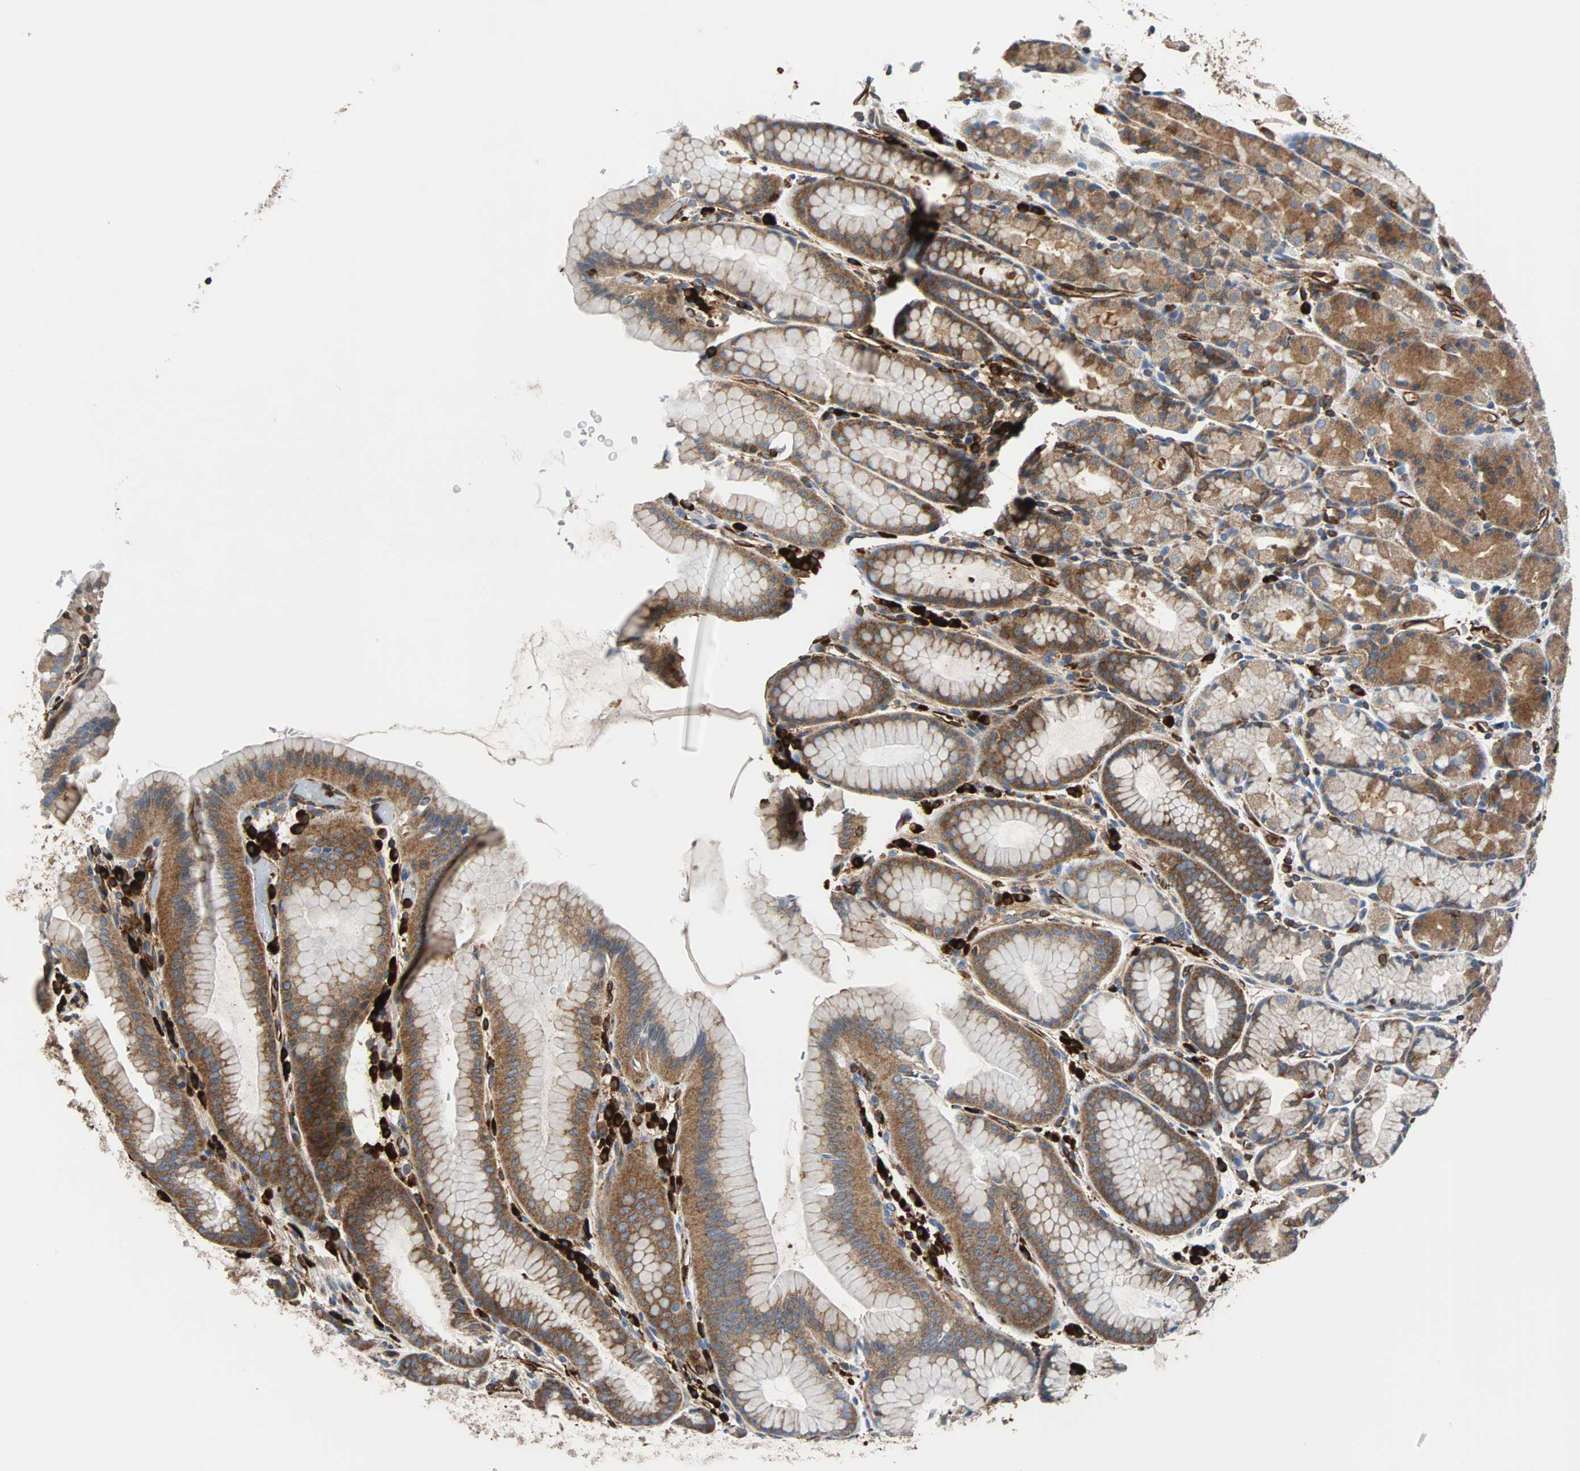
{"staining": {"intensity": "moderate", "quantity": ">75%", "location": "cytoplasmic/membranous"}, "tissue": "stomach", "cell_type": "Glandular cells", "image_type": "normal", "snomed": [{"axis": "morphology", "description": "Normal tissue, NOS"}, {"axis": "topography", "description": "Stomach, upper"}], "caption": "A brown stain labels moderate cytoplasmic/membranous positivity of a protein in glandular cells of unremarkable stomach.", "gene": "PLCG2", "patient": {"sex": "male", "age": 68}}